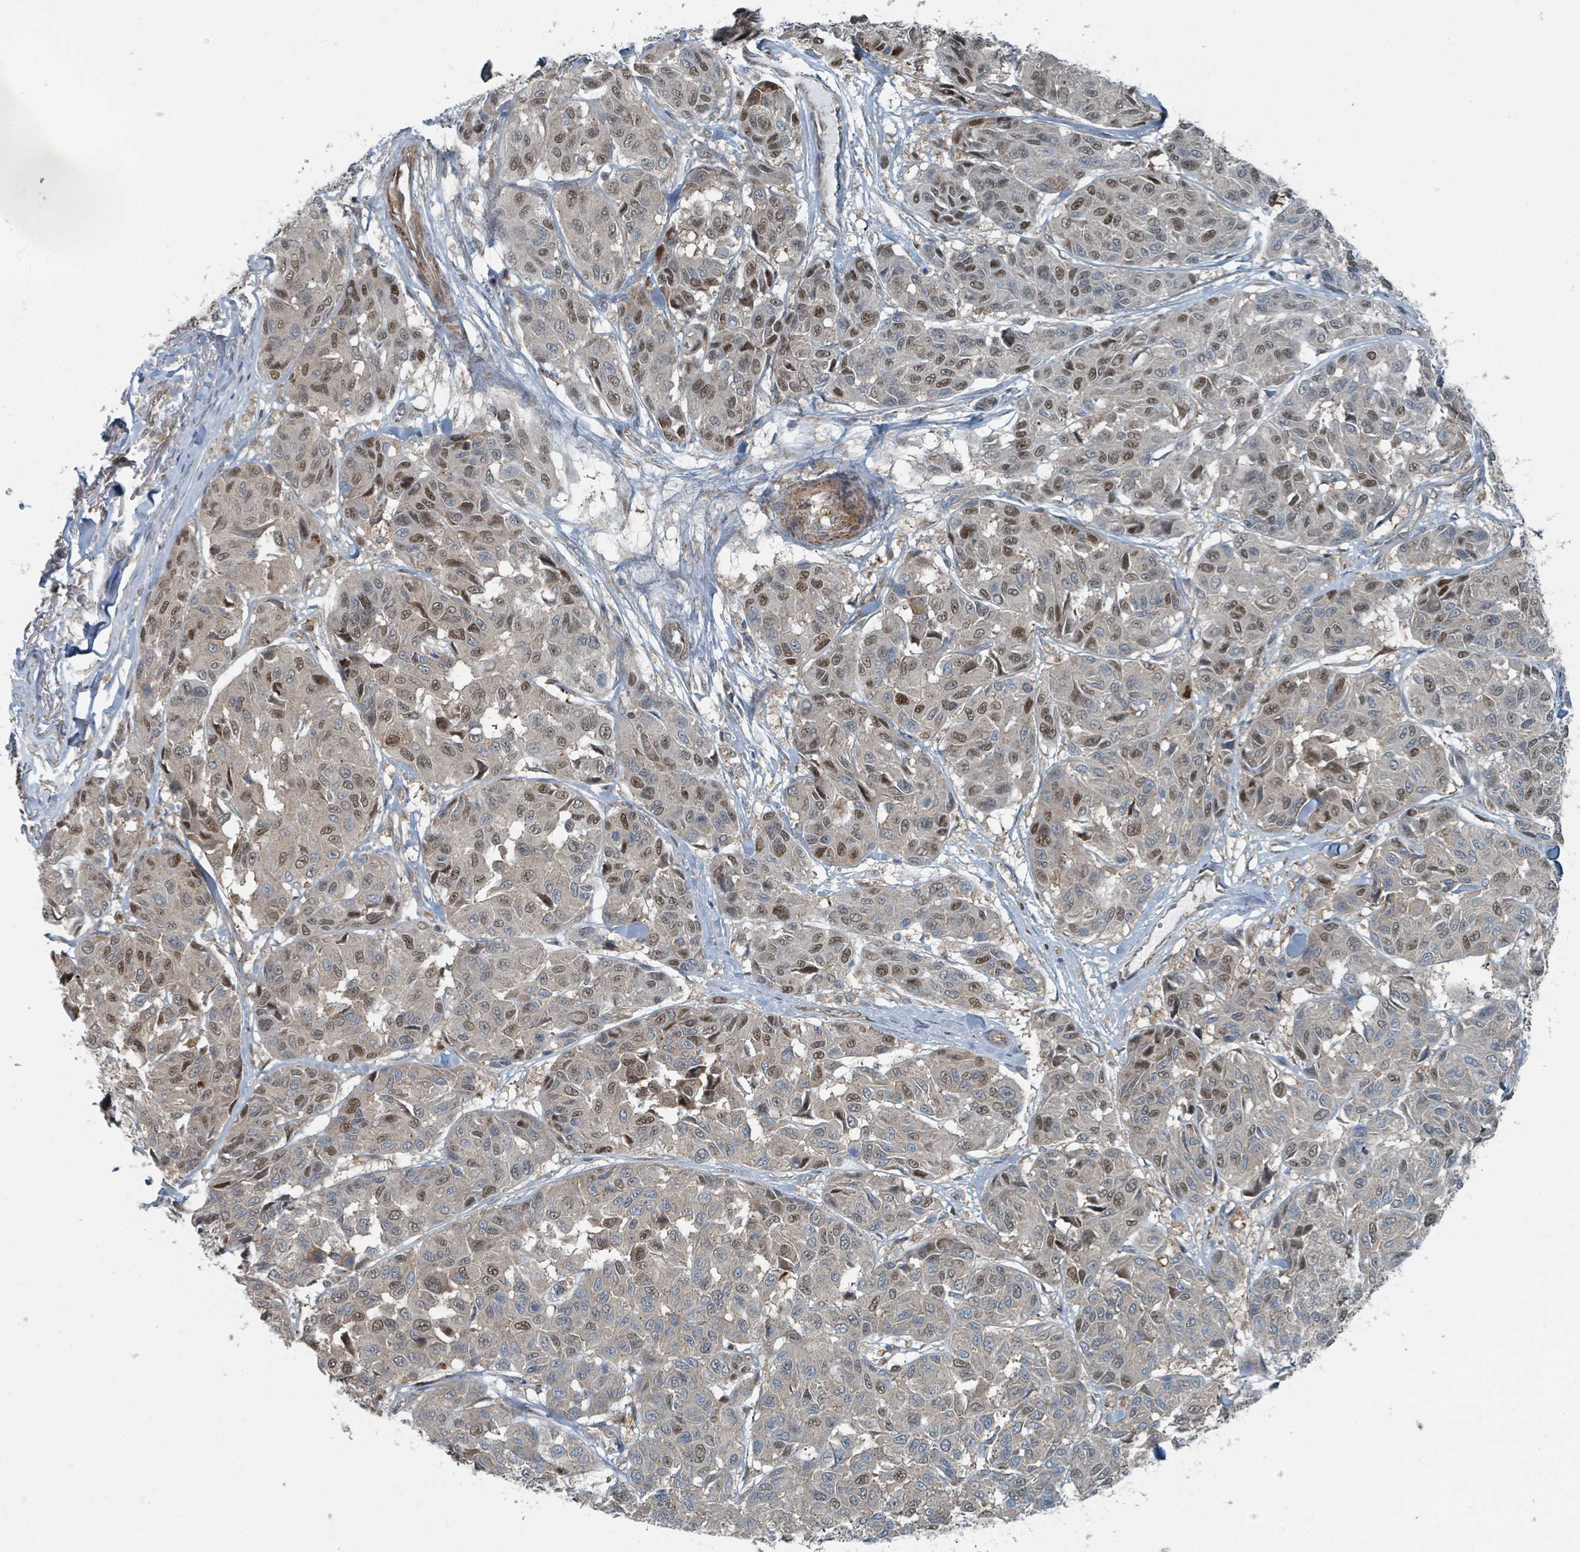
{"staining": {"intensity": "moderate", "quantity": "25%-75%", "location": "nuclear"}, "tissue": "melanoma", "cell_type": "Tumor cells", "image_type": "cancer", "snomed": [{"axis": "morphology", "description": "Malignant melanoma, NOS"}, {"axis": "topography", "description": "Skin"}], "caption": "Protein expression analysis of melanoma reveals moderate nuclear staining in approximately 25%-75% of tumor cells.", "gene": "RHPN2", "patient": {"sex": "female", "age": 66}}